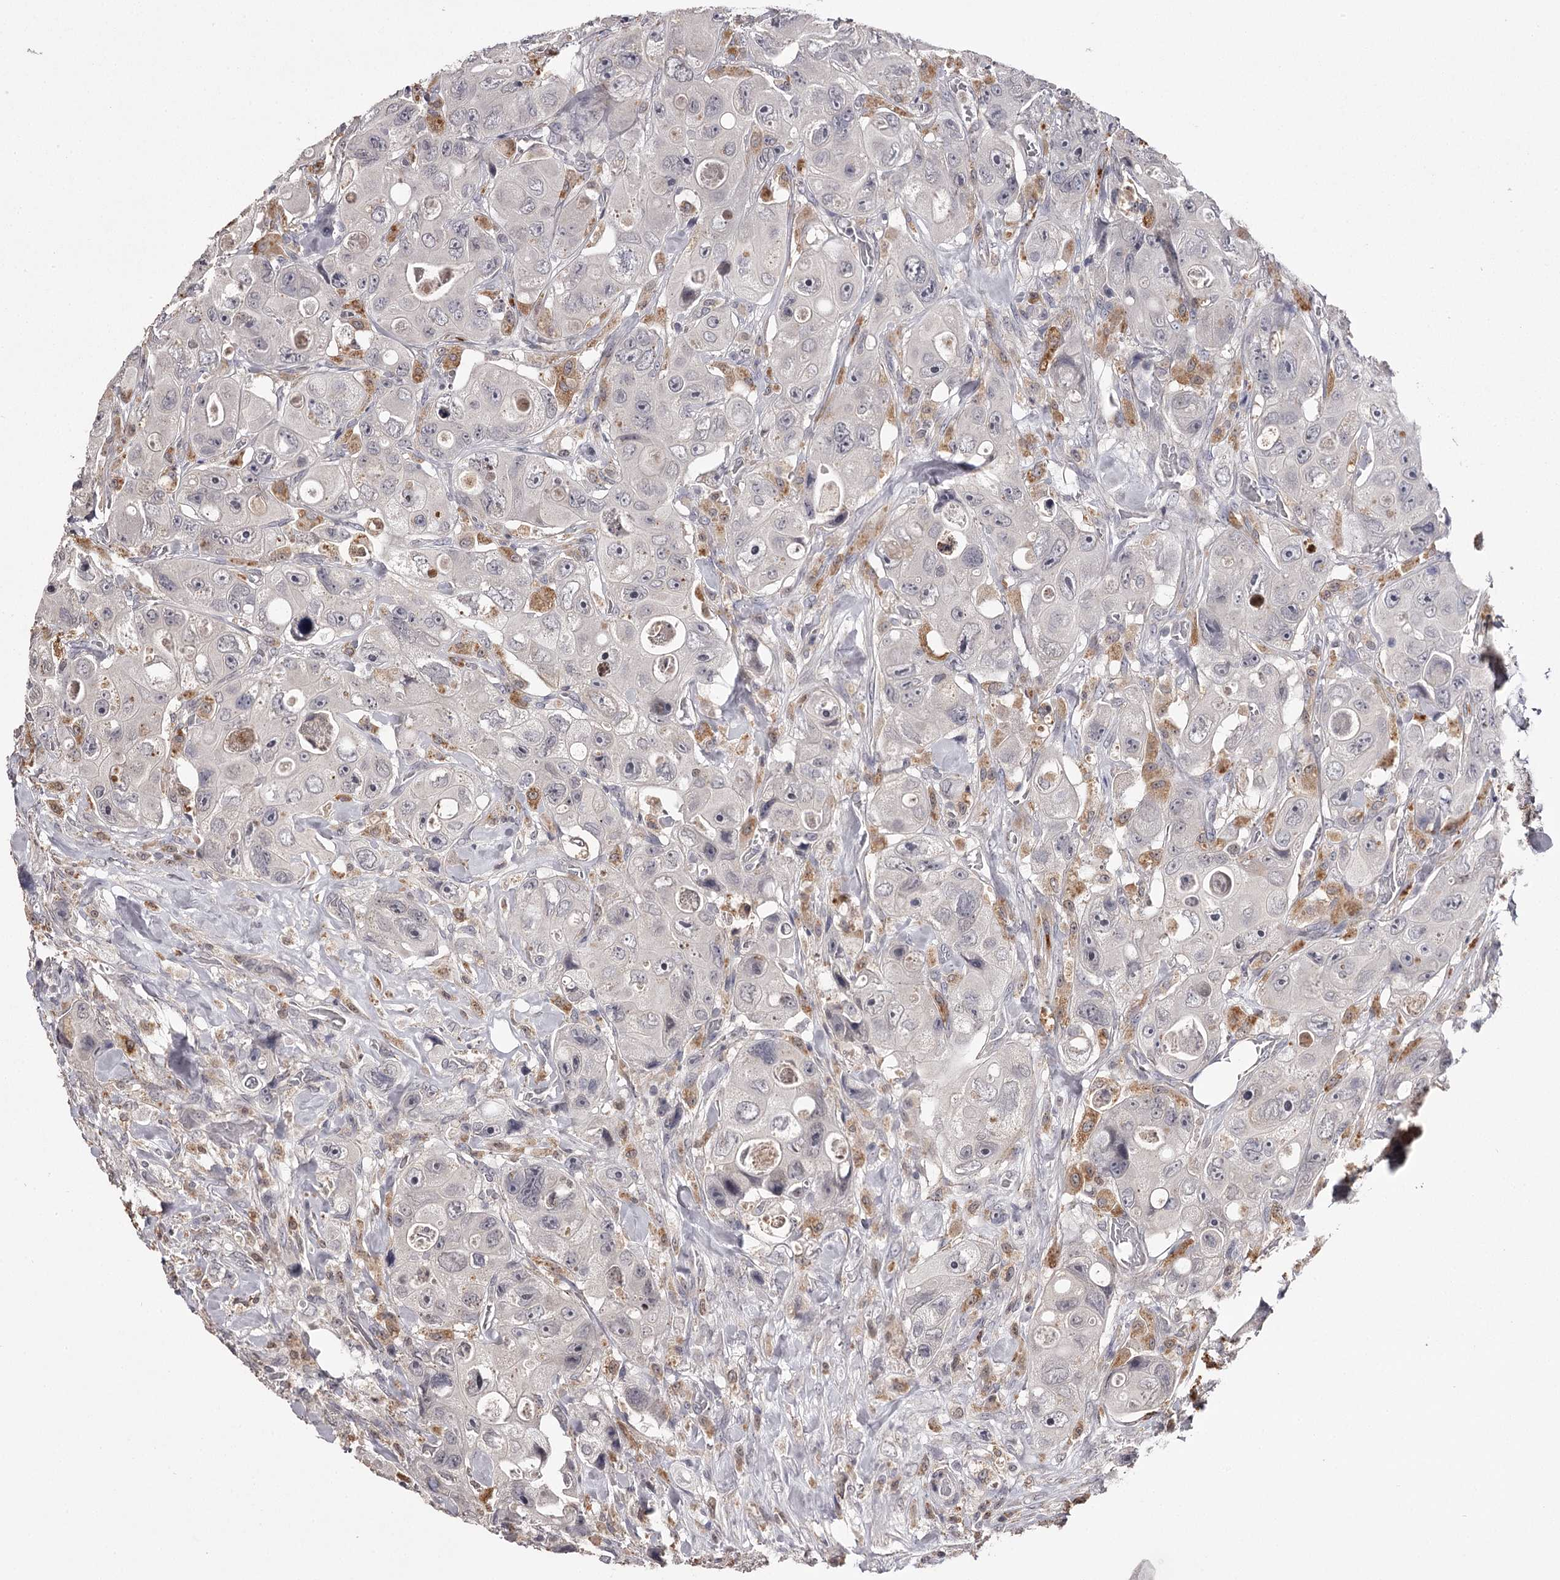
{"staining": {"intensity": "negative", "quantity": "none", "location": "none"}, "tissue": "colorectal cancer", "cell_type": "Tumor cells", "image_type": "cancer", "snomed": [{"axis": "morphology", "description": "Adenocarcinoma, NOS"}, {"axis": "topography", "description": "Colon"}], "caption": "An IHC photomicrograph of colorectal adenocarcinoma is shown. There is no staining in tumor cells of colorectal adenocarcinoma. Nuclei are stained in blue.", "gene": "SLC32A1", "patient": {"sex": "female", "age": 46}}